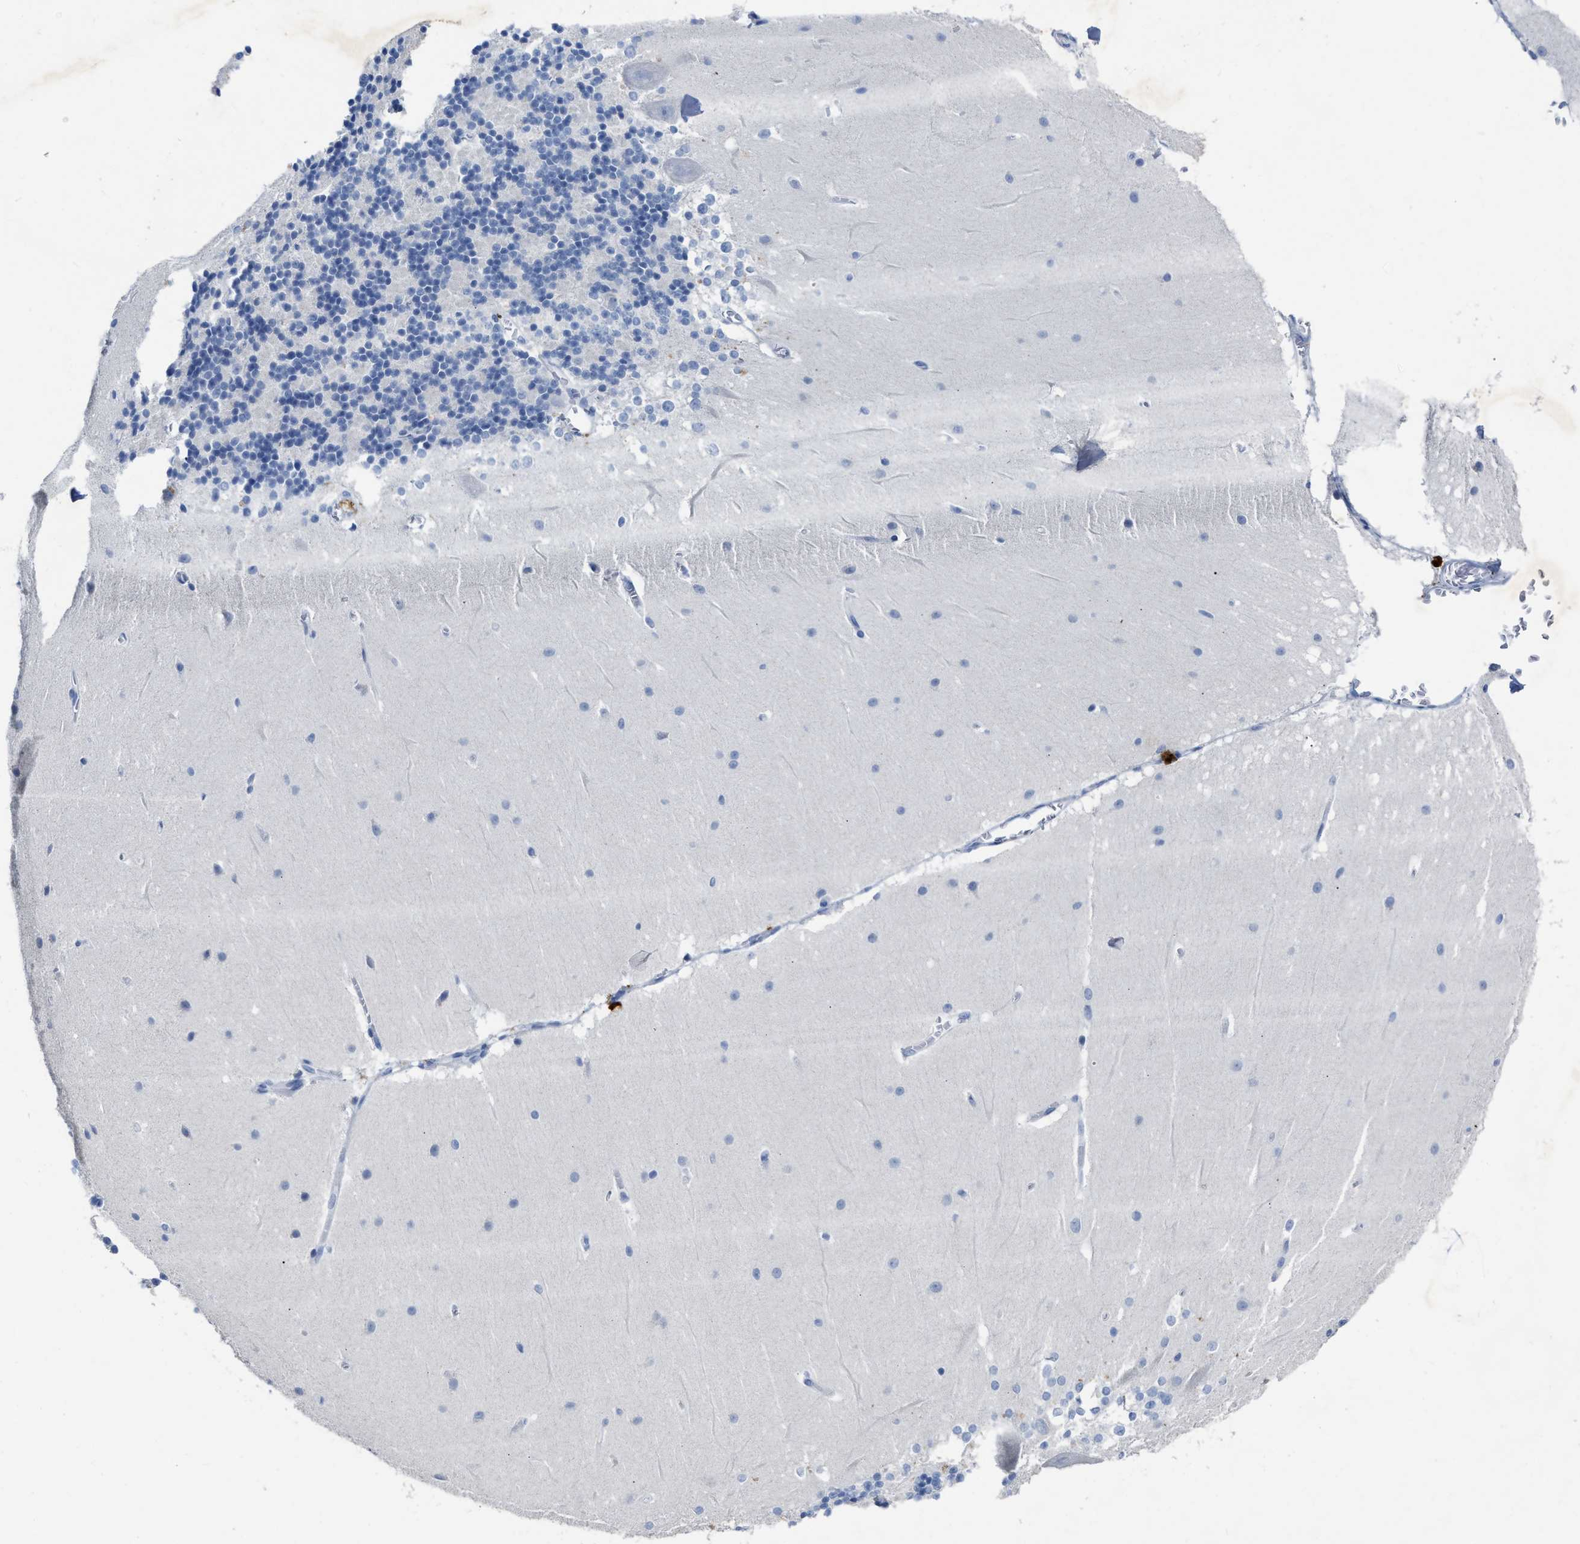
{"staining": {"intensity": "negative", "quantity": "none", "location": "none"}, "tissue": "cerebellum", "cell_type": "Cells in granular layer", "image_type": "normal", "snomed": [{"axis": "morphology", "description": "Normal tissue, NOS"}, {"axis": "topography", "description": "Cerebellum"}], "caption": "High magnification brightfield microscopy of benign cerebellum stained with DAB (brown) and counterstained with hematoxylin (blue): cells in granular layer show no significant expression.", "gene": "CEACAM5", "patient": {"sex": "female", "age": 19}}